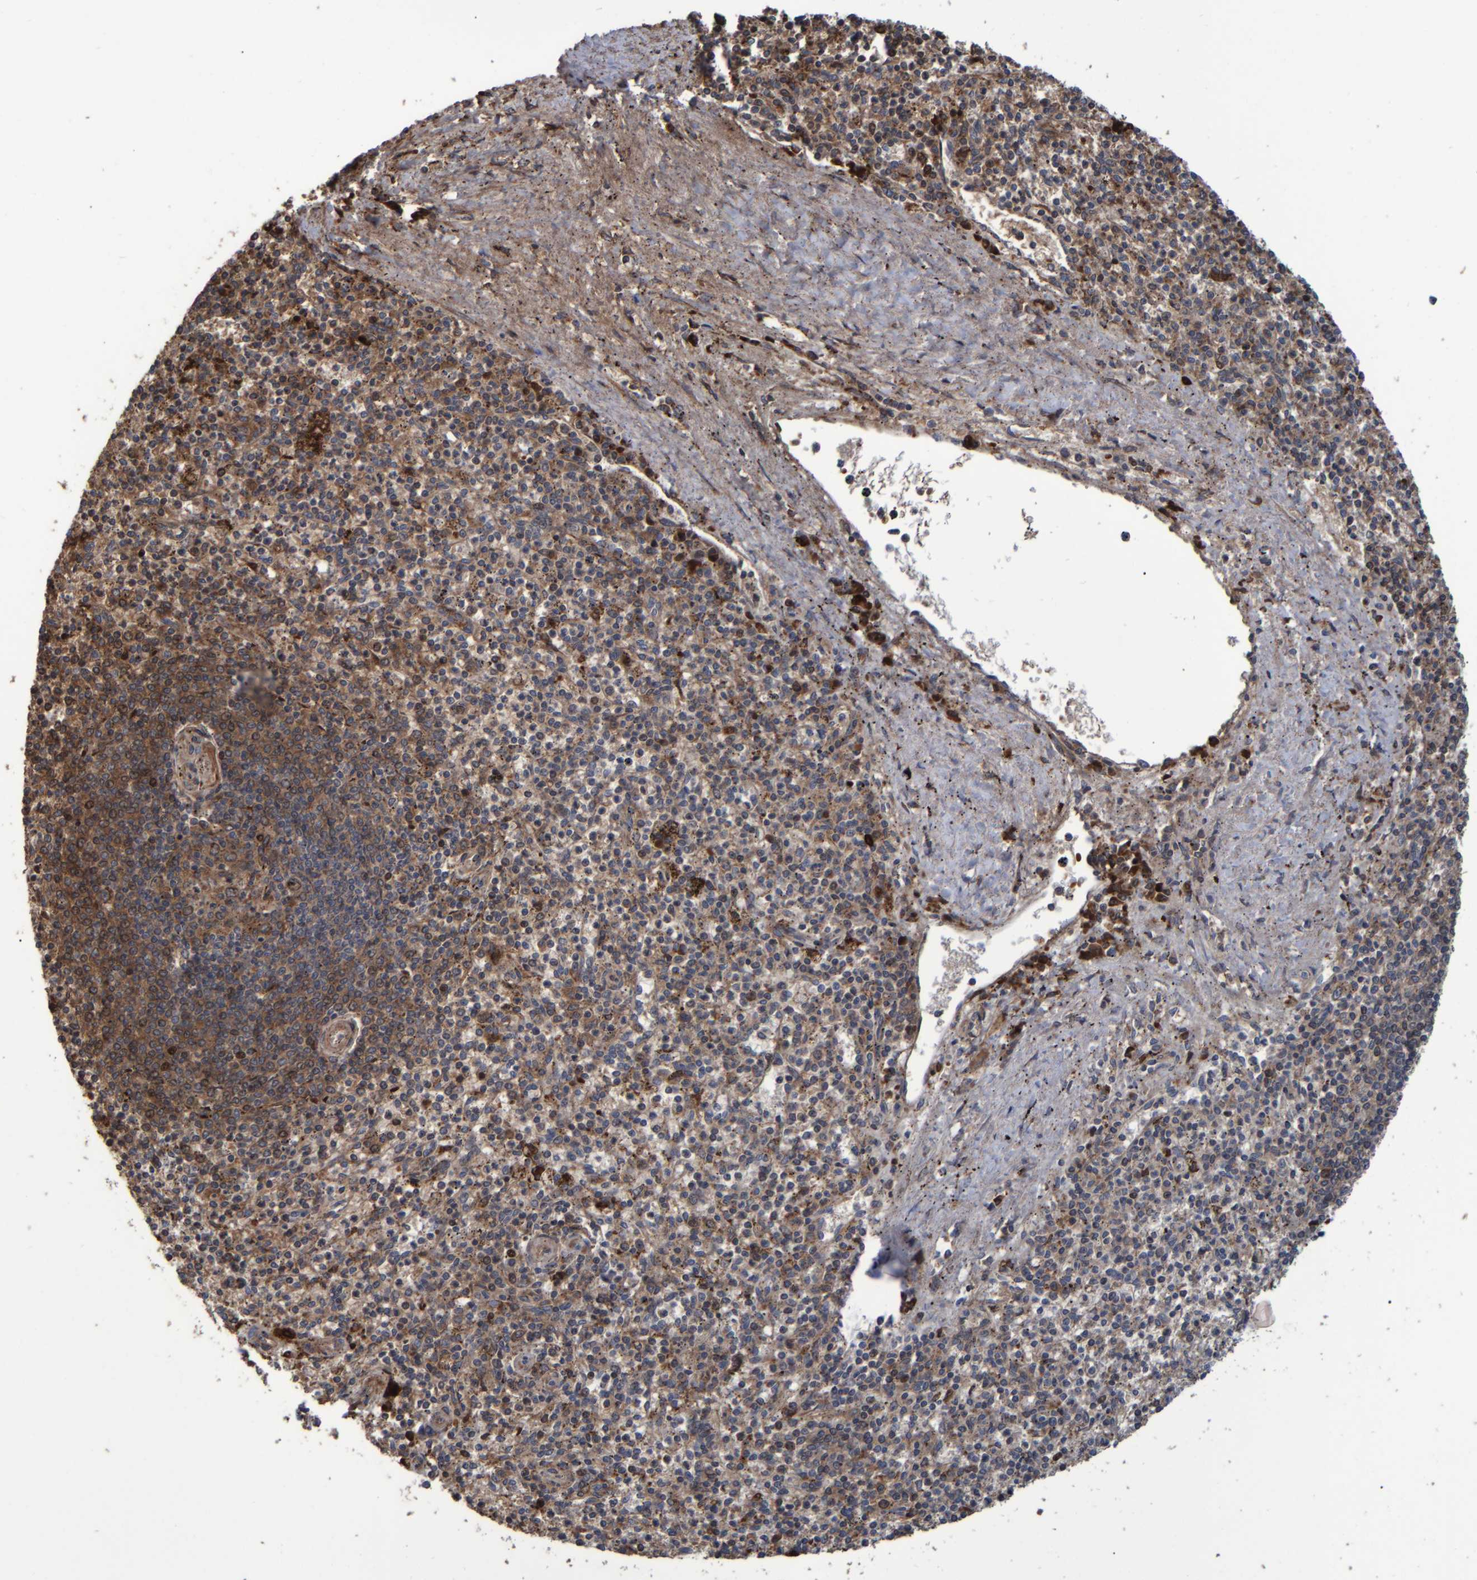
{"staining": {"intensity": "moderate", "quantity": "25%-75%", "location": "cytoplasmic/membranous"}, "tissue": "spleen", "cell_type": "Cells in red pulp", "image_type": "normal", "snomed": [{"axis": "morphology", "description": "Normal tissue, NOS"}, {"axis": "topography", "description": "Spleen"}], "caption": "Immunohistochemical staining of unremarkable spleen exhibits moderate cytoplasmic/membranous protein staining in about 25%-75% of cells in red pulp. (DAB IHC with brightfield microscopy, high magnification).", "gene": "SPAG5", "patient": {"sex": "male", "age": 72}}